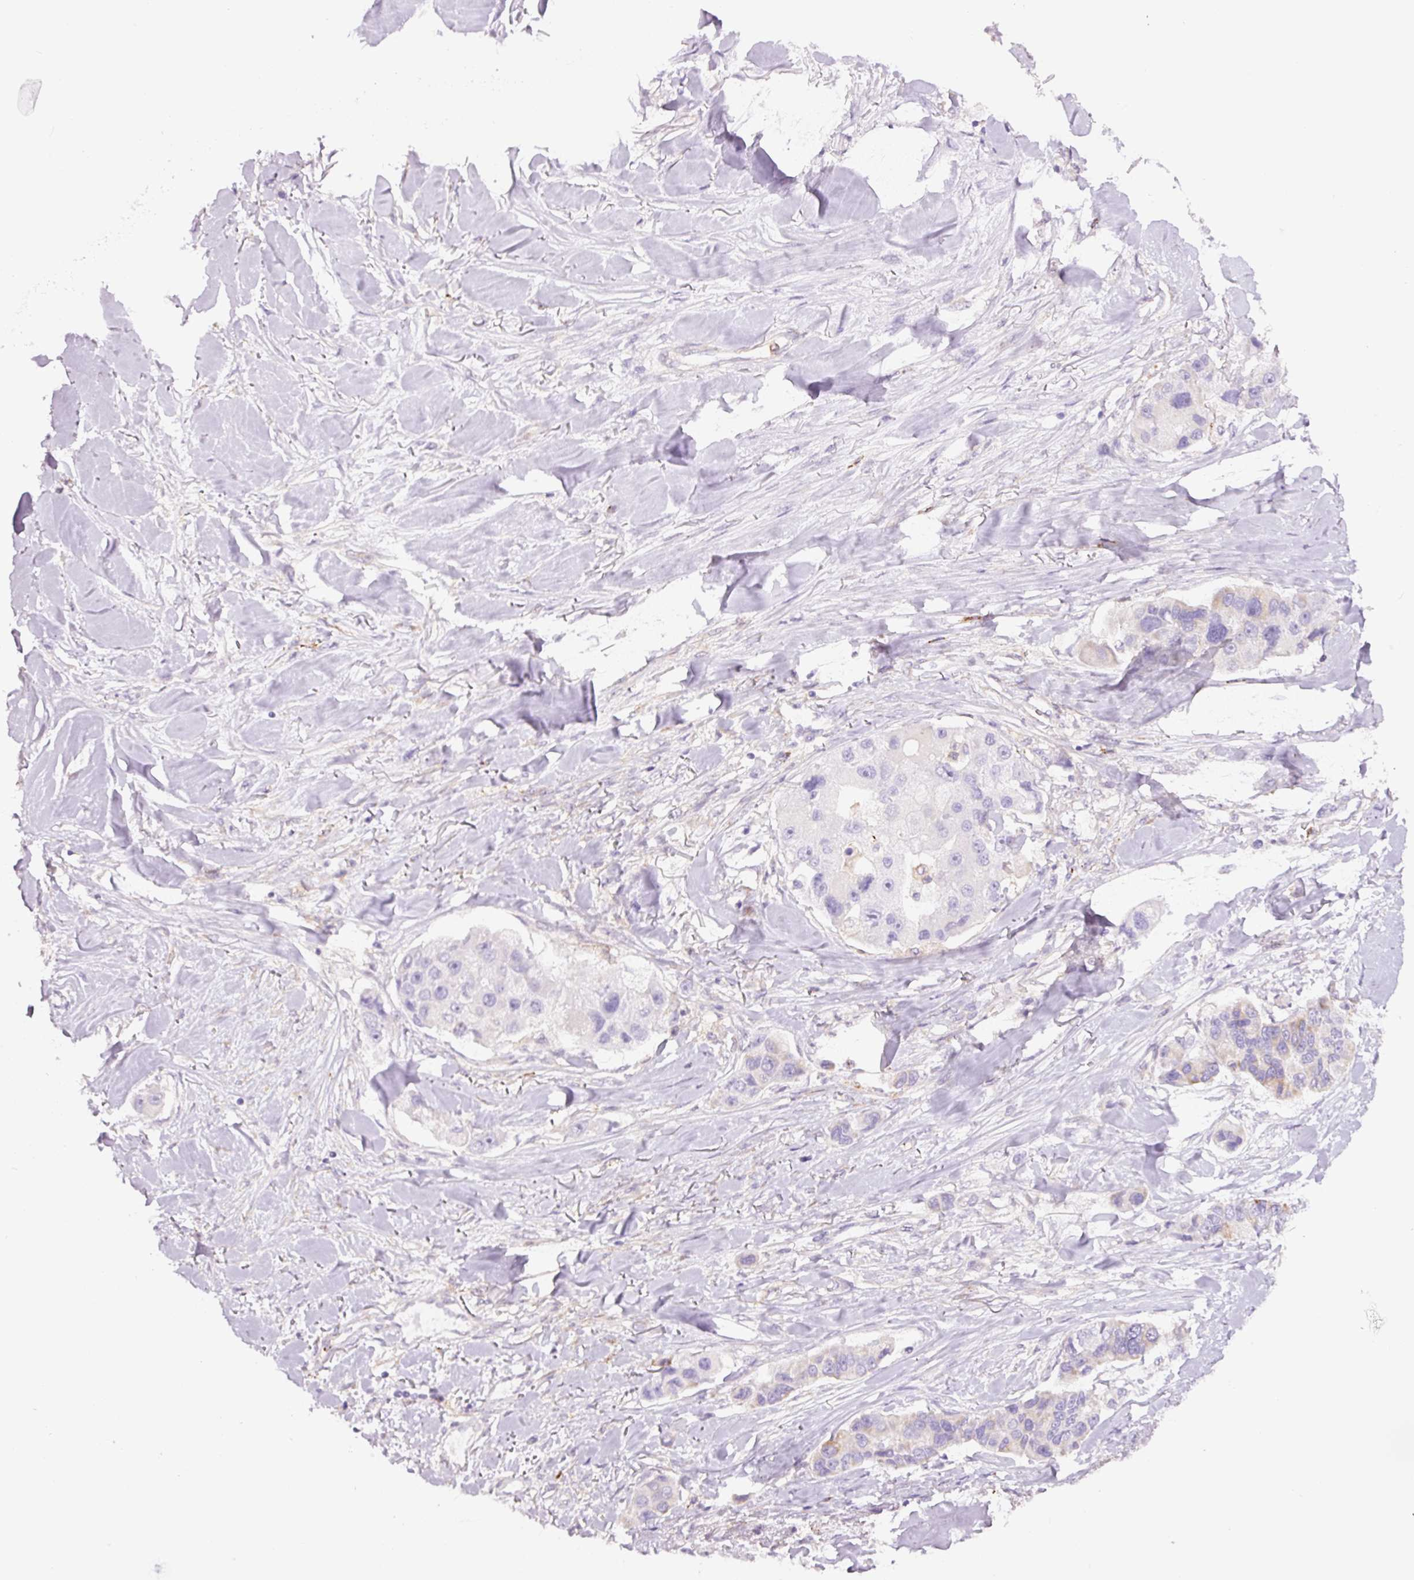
{"staining": {"intensity": "negative", "quantity": "none", "location": "none"}, "tissue": "lung cancer", "cell_type": "Tumor cells", "image_type": "cancer", "snomed": [{"axis": "morphology", "description": "Adenocarcinoma, NOS"}, {"axis": "topography", "description": "Lung"}], "caption": "Image shows no protein staining in tumor cells of lung adenocarcinoma tissue. Brightfield microscopy of immunohistochemistry stained with DAB (3,3'-diaminobenzidine) (brown) and hematoxylin (blue), captured at high magnification.", "gene": "SH2D6", "patient": {"sex": "female", "age": 54}}